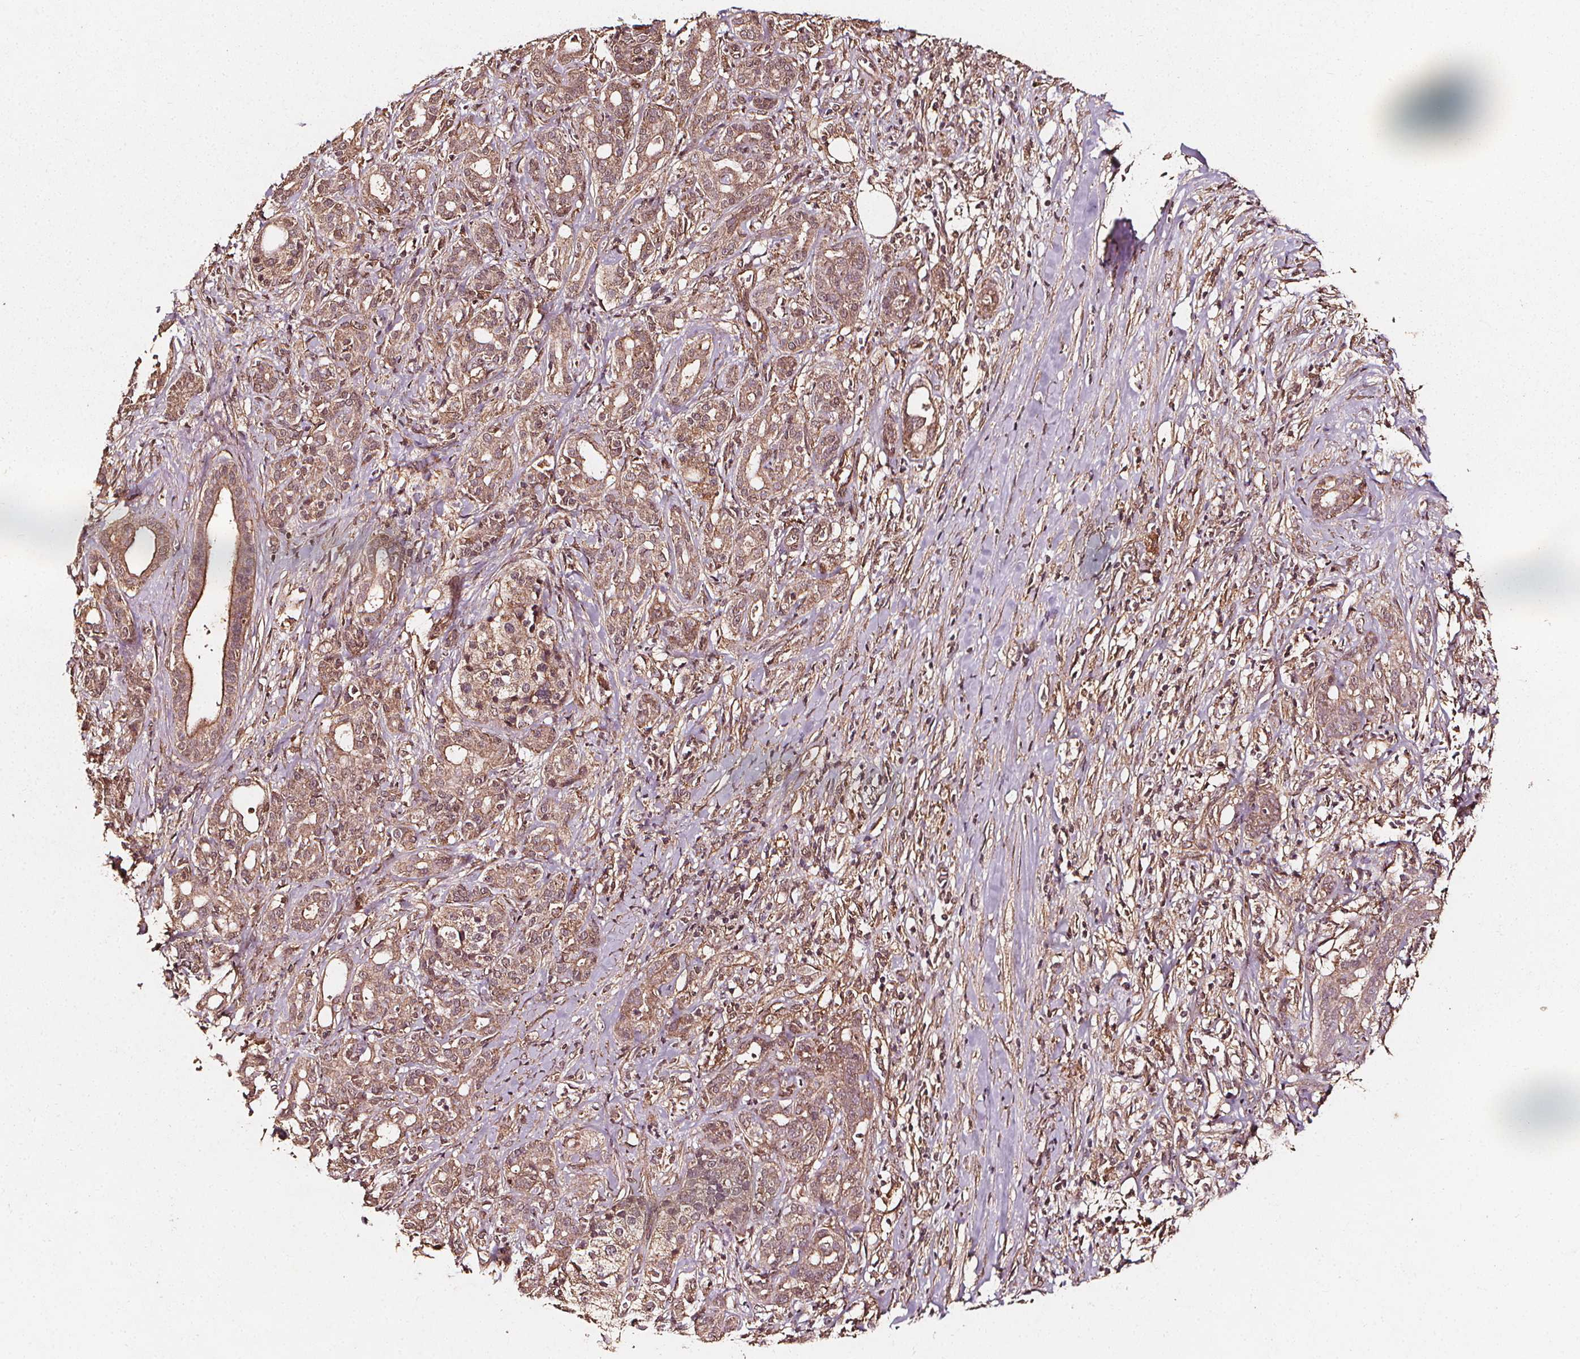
{"staining": {"intensity": "moderate", "quantity": ">75%", "location": "cytoplasmic/membranous"}, "tissue": "pancreatic cancer", "cell_type": "Tumor cells", "image_type": "cancer", "snomed": [{"axis": "morphology", "description": "Adenocarcinoma, NOS"}, {"axis": "topography", "description": "Pancreas"}], "caption": "Approximately >75% of tumor cells in human pancreatic cancer display moderate cytoplasmic/membranous protein expression as visualized by brown immunohistochemical staining.", "gene": "ABCA1", "patient": {"sex": "male", "age": 61}}